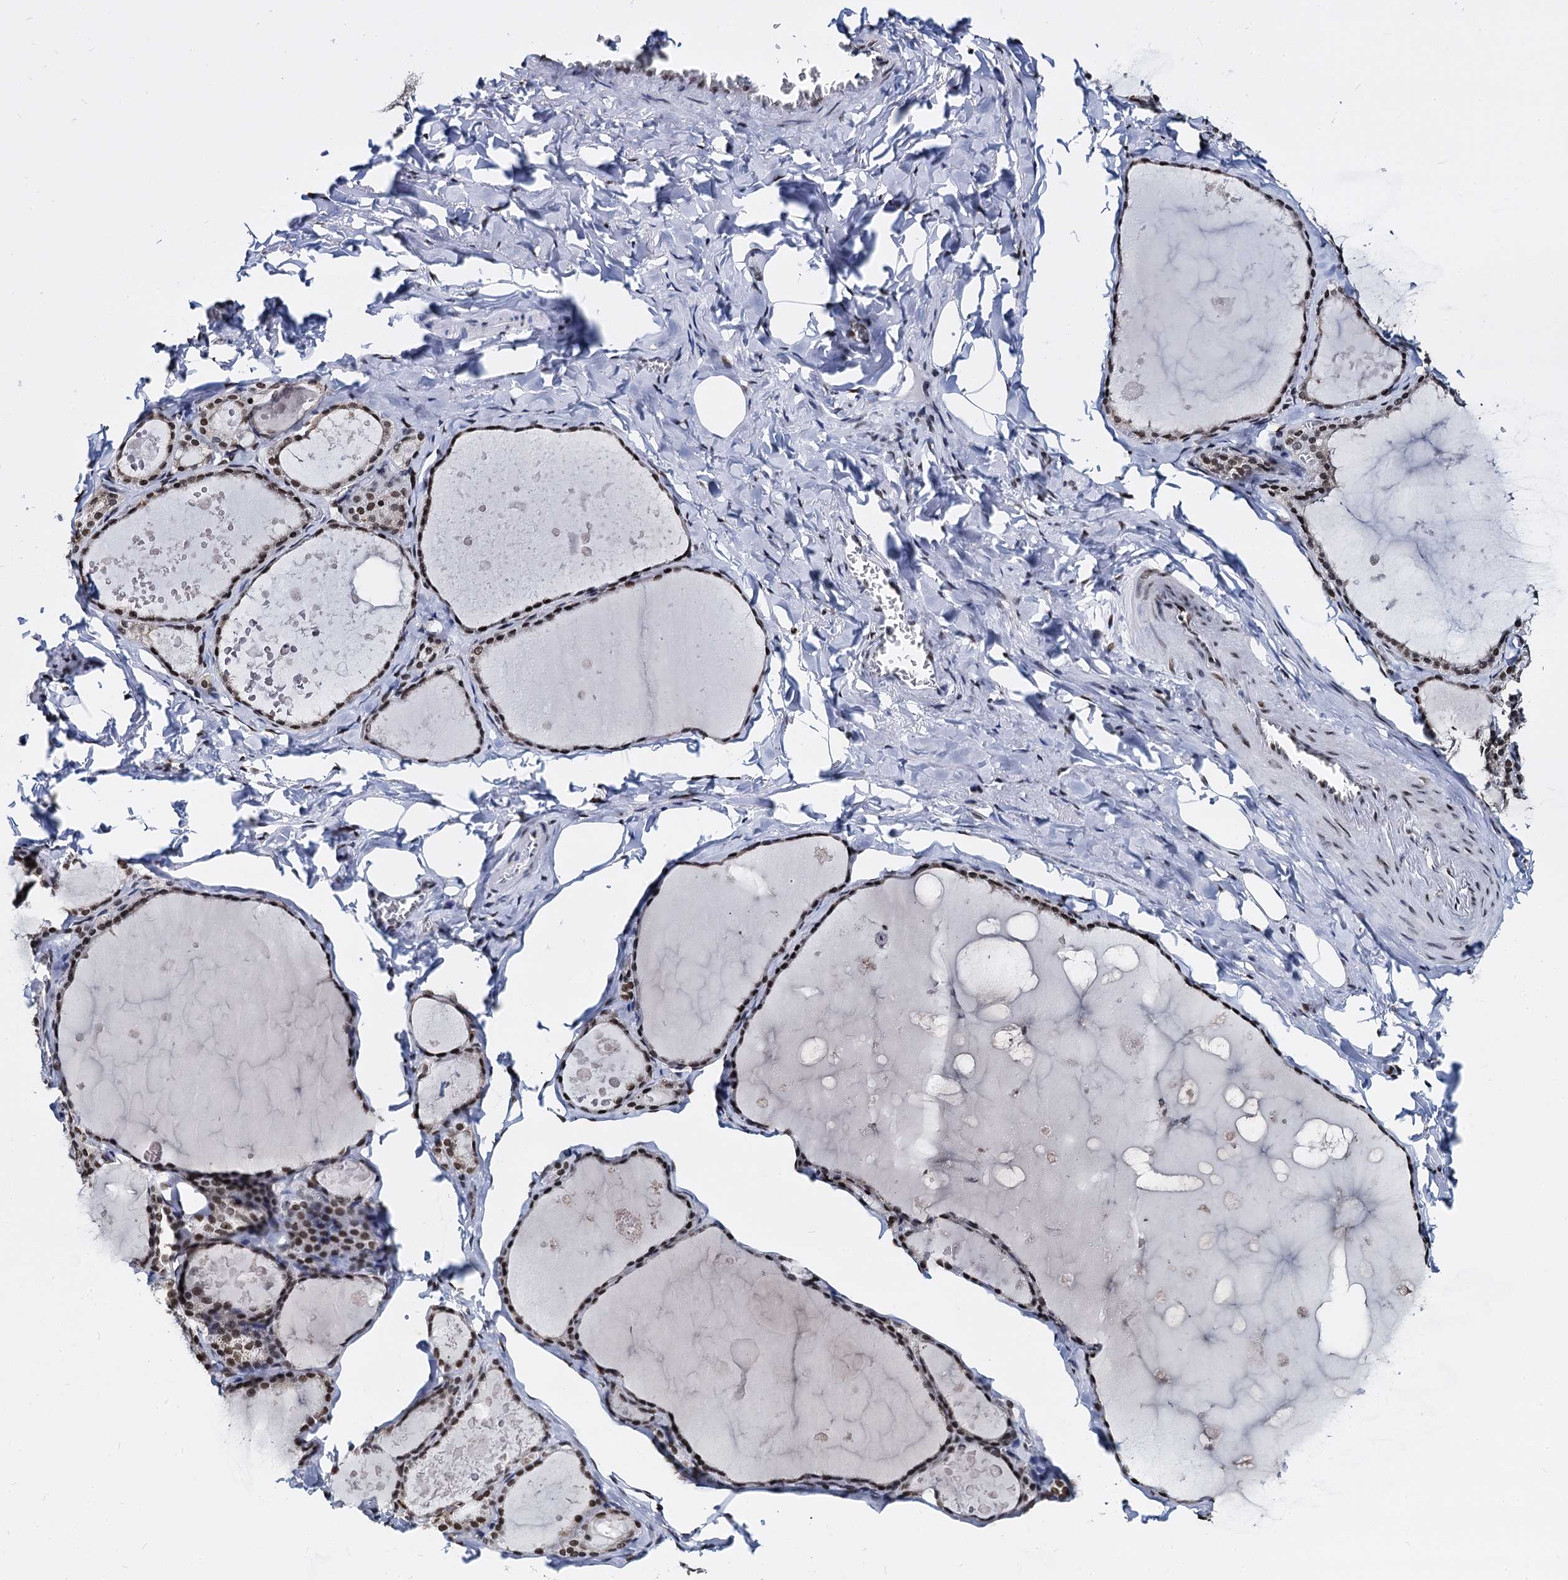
{"staining": {"intensity": "moderate", "quantity": ">75%", "location": "nuclear"}, "tissue": "thyroid gland", "cell_type": "Glandular cells", "image_type": "normal", "snomed": [{"axis": "morphology", "description": "Normal tissue, NOS"}, {"axis": "topography", "description": "Thyroid gland"}], "caption": "Glandular cells exhibit medium levels of moderate nuclear positivity in approximately >75% of cells in unremarkable human thyroid gland. The staining is performed using DAB brown chromogen to label protein expression. The nuclei are counter-stained blue using hematoxylin.", "gene": "CMAS", "patient": {"sex": "male", "age": 56}}